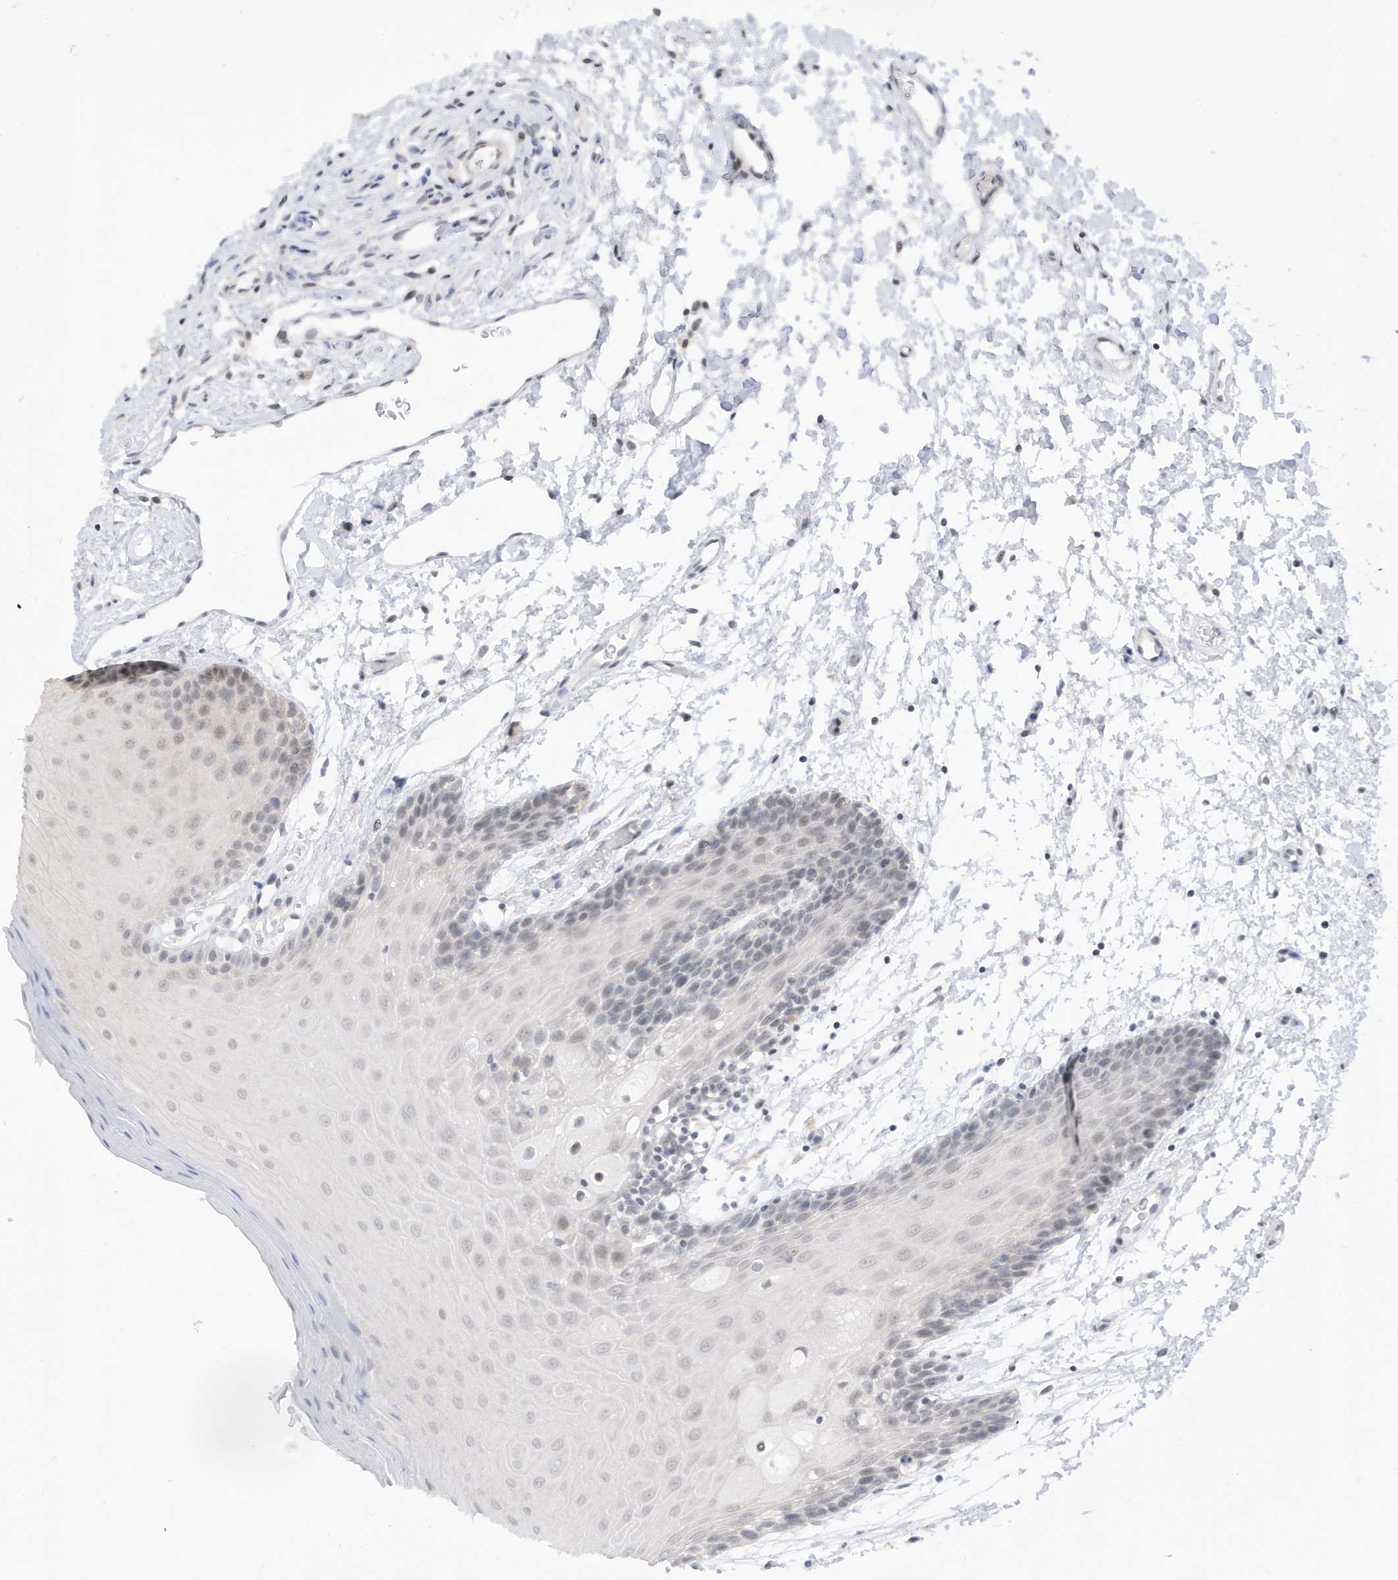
{"staining": {"intensity": "weak", "quantity": ">75%", "location": "nuclear"}, "tissue": "oral mucosa", "cell_type": "Squamous epithelial cells", "image_type": "normal", "snomed": [{"axis": "morphology", "description": "Normal tissue, NOS"}, {"axis": "topography", "description": "Skeletal muscle"}, {"axis": "topography", "description": "Oral tissue"}, {"axis": "topography", "description": "Salivary gland"}, {"axis": "topography", "description": "Peripheral nerve tissue"}], "caption": "This micrograph exhibits benign oral mucosa stained with immunohistochemistry (IHC) to label a protein in brown. The nuclear of squamous epithelial cells show weak positivity for the protein. Nuclei are counter-stained blue.", "gene": "TAB3", "patient": {"sex": "male", "age": 54}}